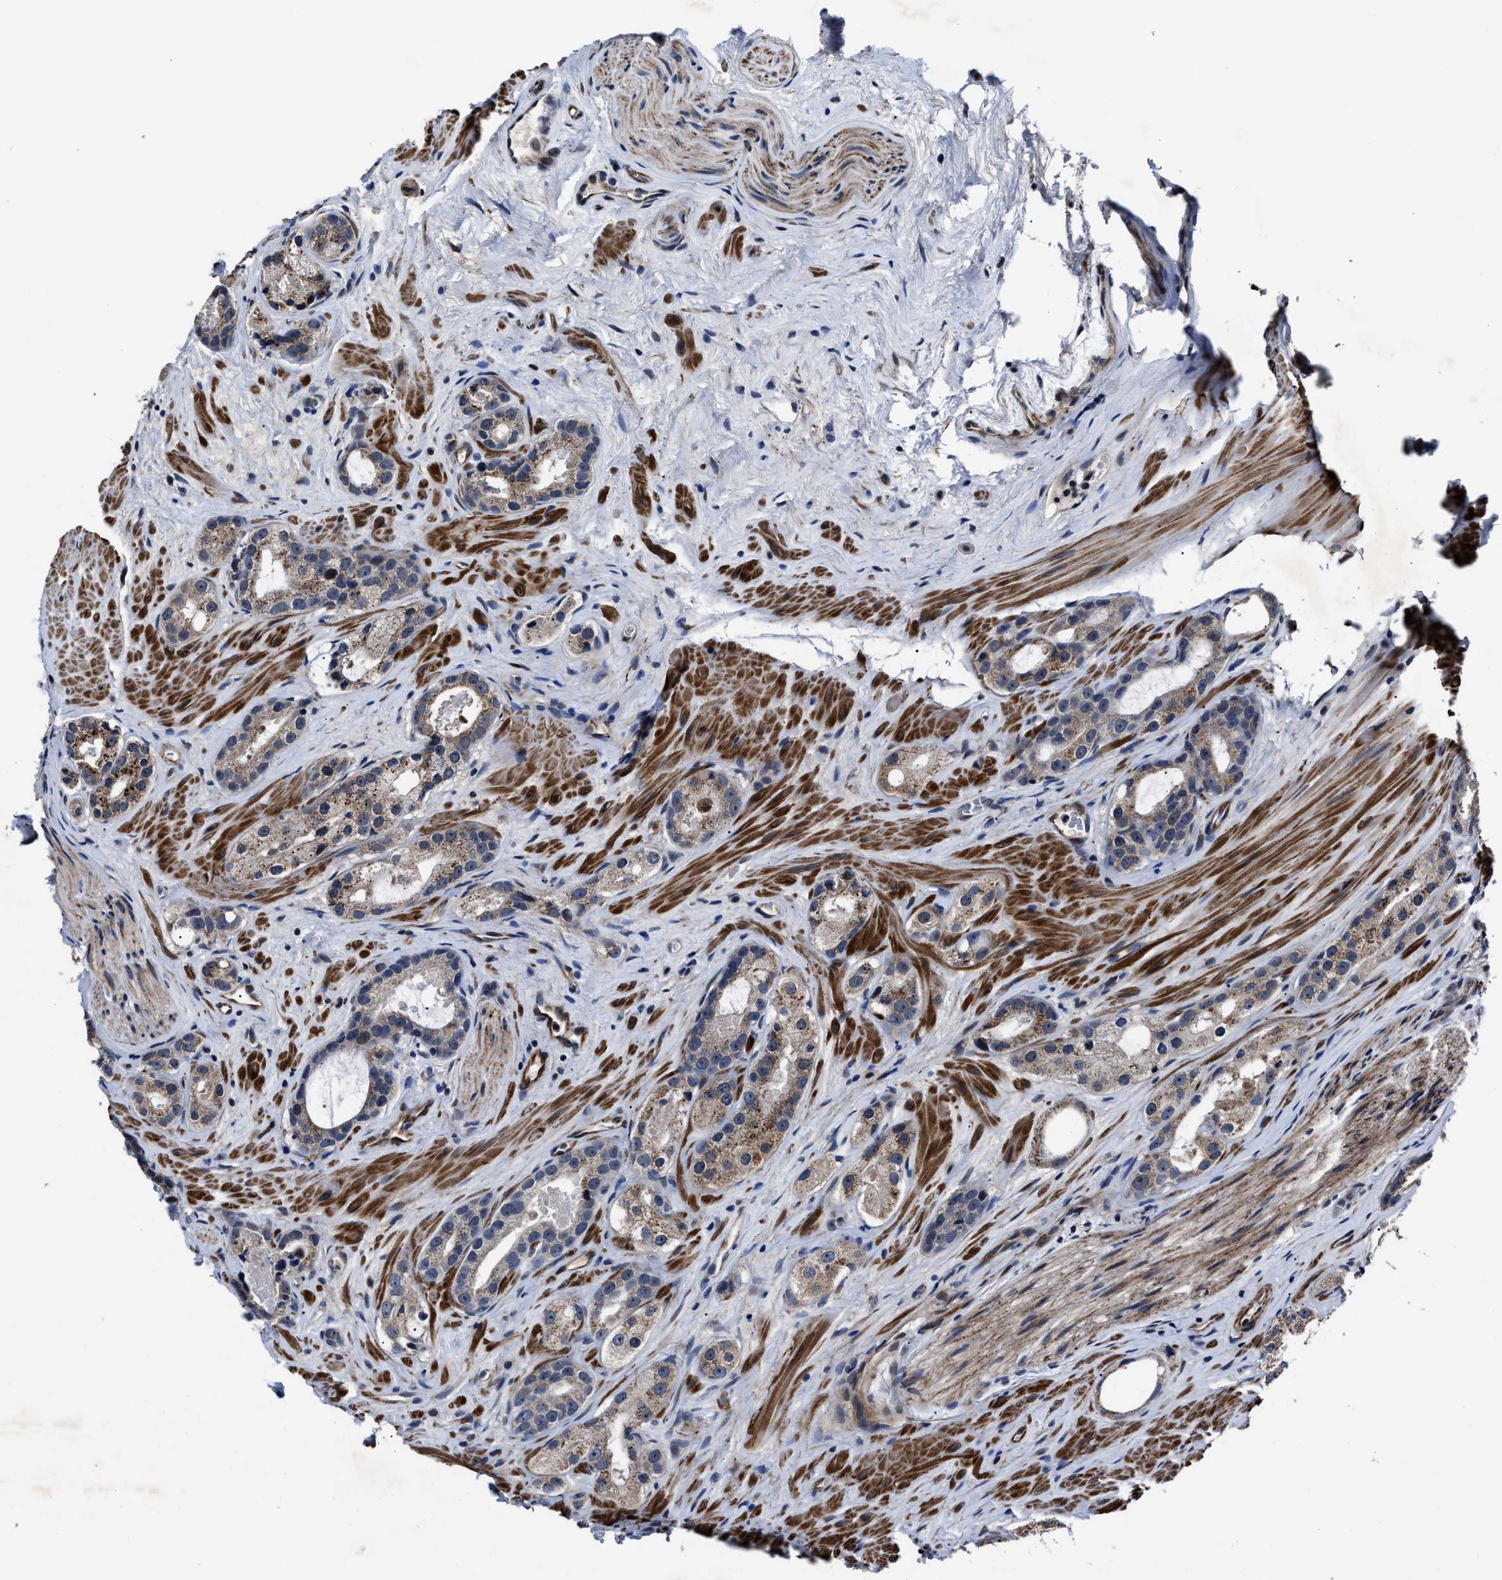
{"staining": {"intensity": "moderate", "quantity": "<25%", "location": "cytoplasmic/membranous"}, "tissue": "prostate cancer", "cell_type": "Tumor cells", "image_type": "cancer", "snomed": [{"axis": "morphology", "description": "Adenocarcinoma, High grade"}, {"axis": "topography", "description": "Prostate"}], "caption": "Prostate cancer (adenocarcinoma (high-grade)) was stained to show a protein in brown. There is low levels of moderate cytoplasmic/membranous positivity in about <25% of tumor cells.", "gene": "RSBN1L", "patient": {"sex": "male", "age": 63}}